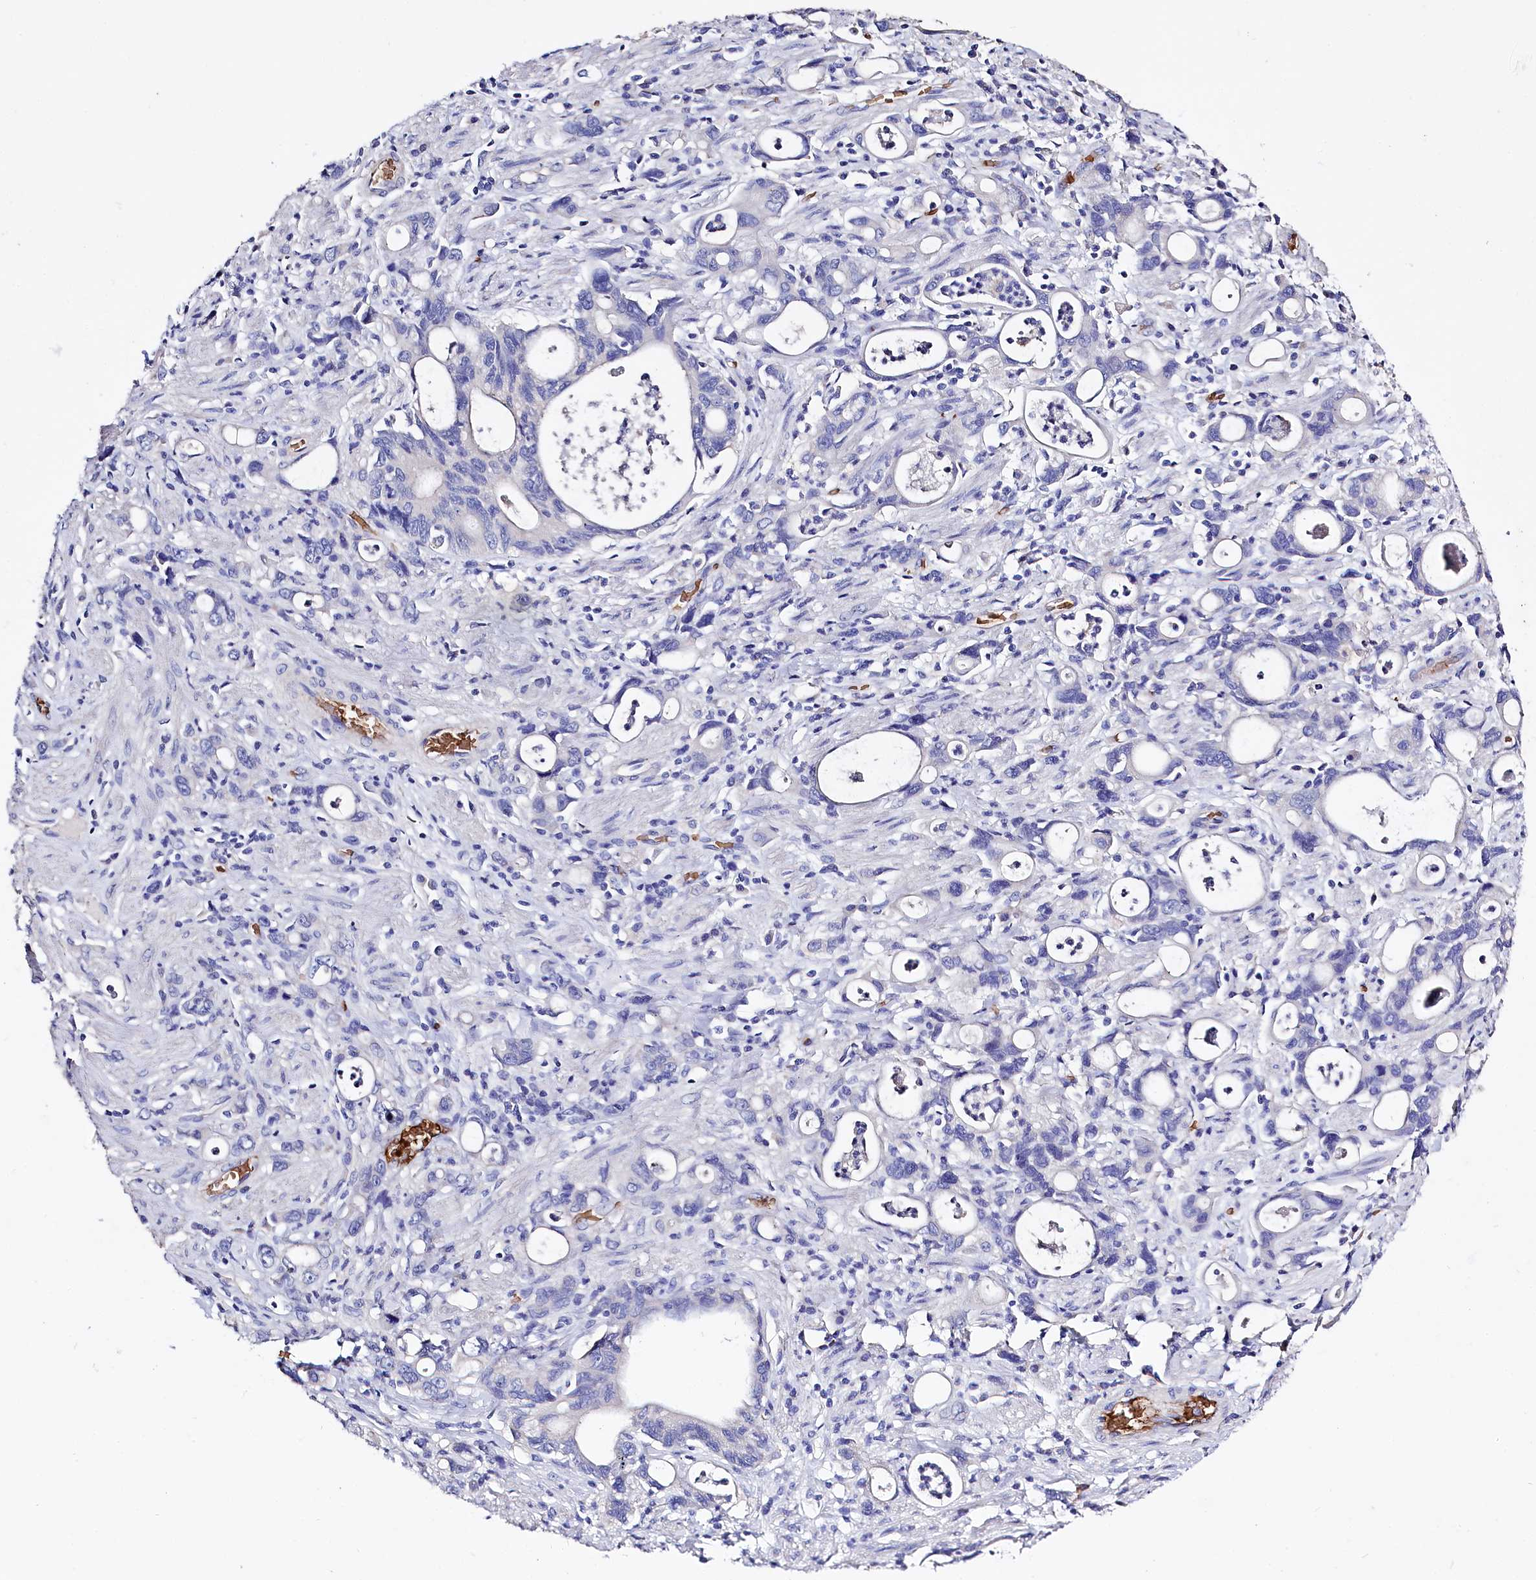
{"staining": {"intensity": "negative", "quantity": "none", "location": "none"}, "tissue": "stomach cancer", "cell_type": "Tumor cells", "image_type": "cancer", "snomed": [{"axis": "morphology", "description": "Adenocarcinoma, NOS"}, {"axis": "topography", "description": "Stomach, lower"}], "caption": "IHC photomicrograph of stomach adenocarcinoma stained for a protein (brown), which shows no staining in tumor cells.", "gene": "RPUSD3", "patient": {"sex": "female", "age": 43}}